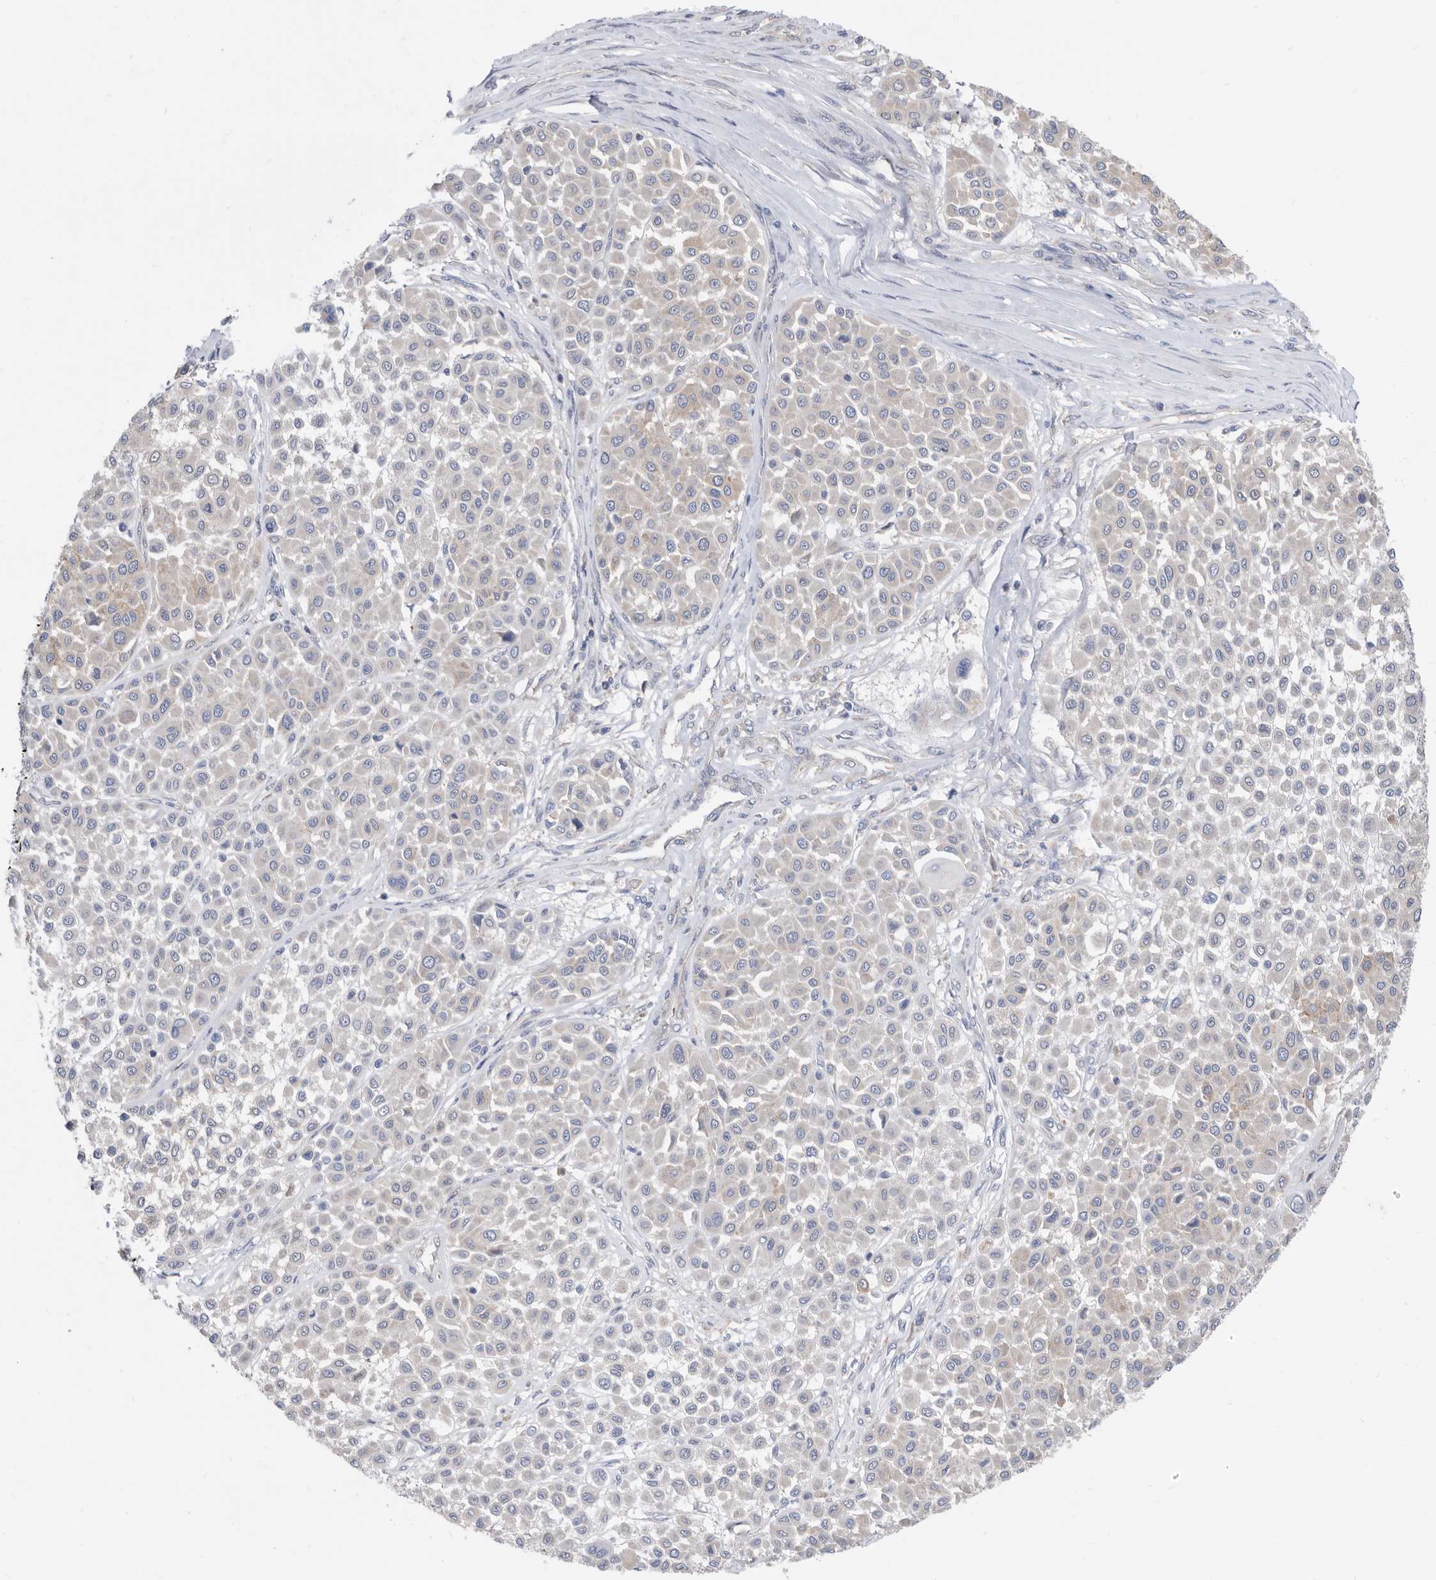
{"staining": {"intensity": "negative", "quantity": "none", "location": "none"}, "tissue": "melanoma", "cell_type": "Tumor cells", "image_type": "cancer", "snomed": [{"axis": "morphology", "description": "Malignant melanoma, Metastatic site"}, {"axis": "topography", "description": "Soft tissue"}], "caption": "Immunohistochemistry of human malignant melanoma (metastatic site) exhibits no expression in tumor cells.", "gene": "CCT4", "patient": {"sex": "male", "age": 41}}